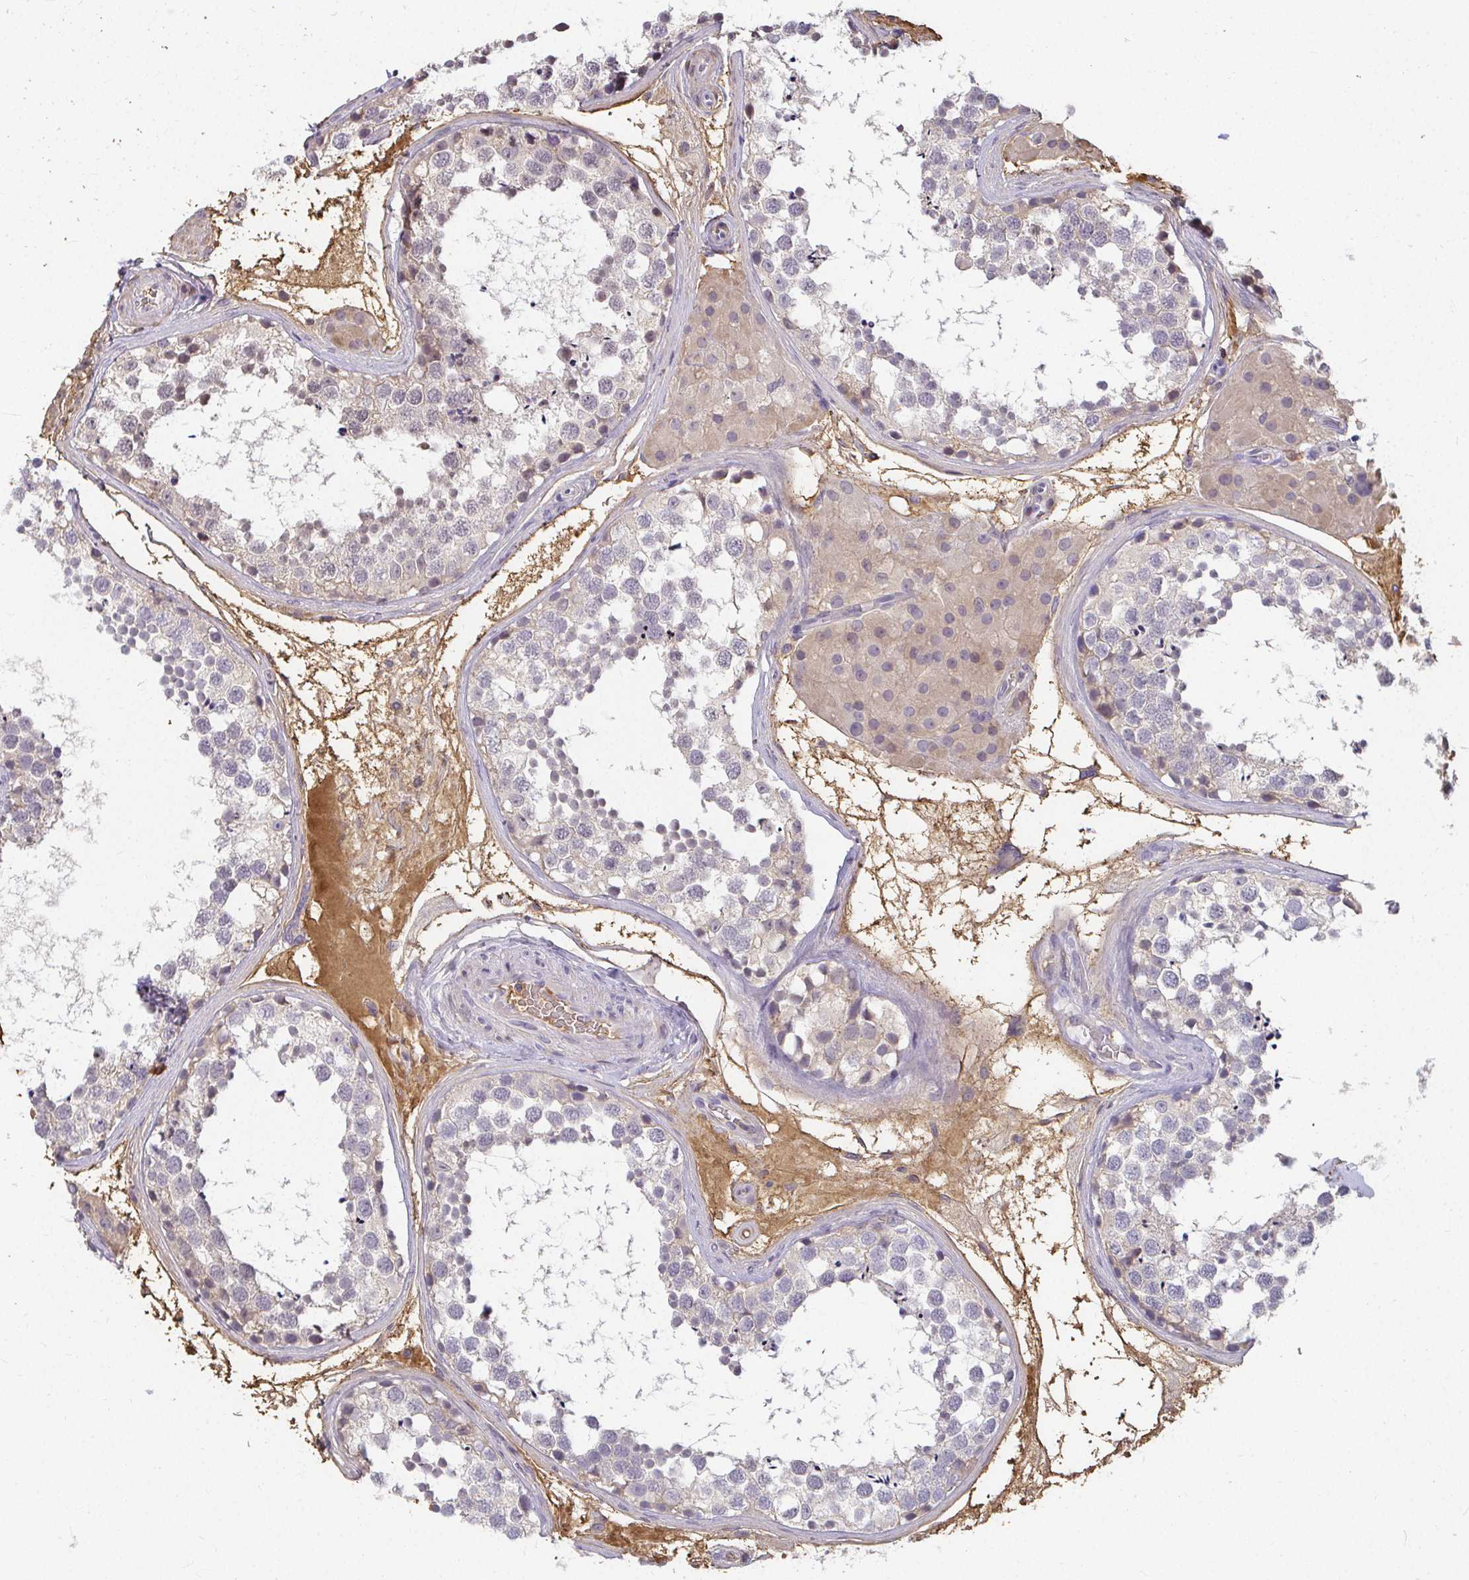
{"staining": {"intensity": "negative", "quantity": "none", "location": "none"}, "tissue": "testis", "cell_type": "Cells in seminiferous ducts", "image_type": "normal", "snomed": [{"axis": "morphology", "description": "Normal tissue, NOS"}, {"axis": "morphology", "description": "Seminoma, NOS"}, {"axis": "topography", "description": "Testis"}], "caption": "This is an immunohistochemistry (IHC) photomicrograph of unremarkable human testis. There is no expression in cells in seminiferous ducts.", "gene": "LOXL4", "patient": {"sex": "male", "age": 65}}